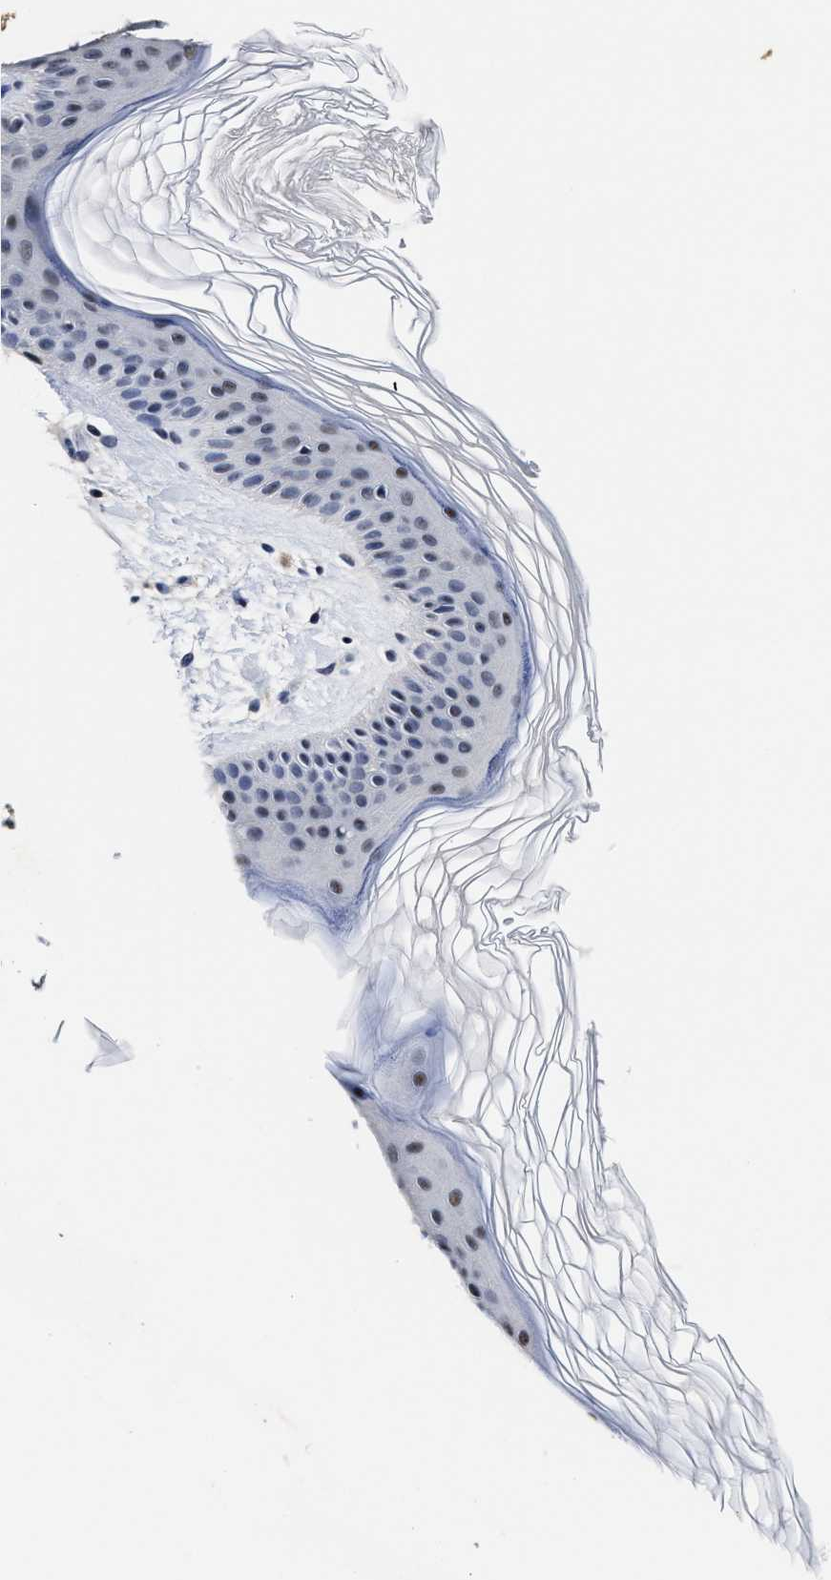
{"staining": {"intensity": "weak", "quantity": ">75%", "location": "nuclear"}, "tissue": "skin", "cell_type": "Fibroblasts", "image_type": "normal", "snomed": [{"axis": "morphology", "description": "Normal tissue, NOS"}, {"axis": "morphology", "description": "Malignant melanoma, Metastatic site"}, {"axis": "topography", "description": "Skin"}], "caption": "This is a photomicrograph of immunohistochemistry (IHC) staining of normal skin, which shows weak expression in the nuclear of fibroblasts.", "gene": "PRPF4B", "patient": {"sex": "male", "age": 41}}